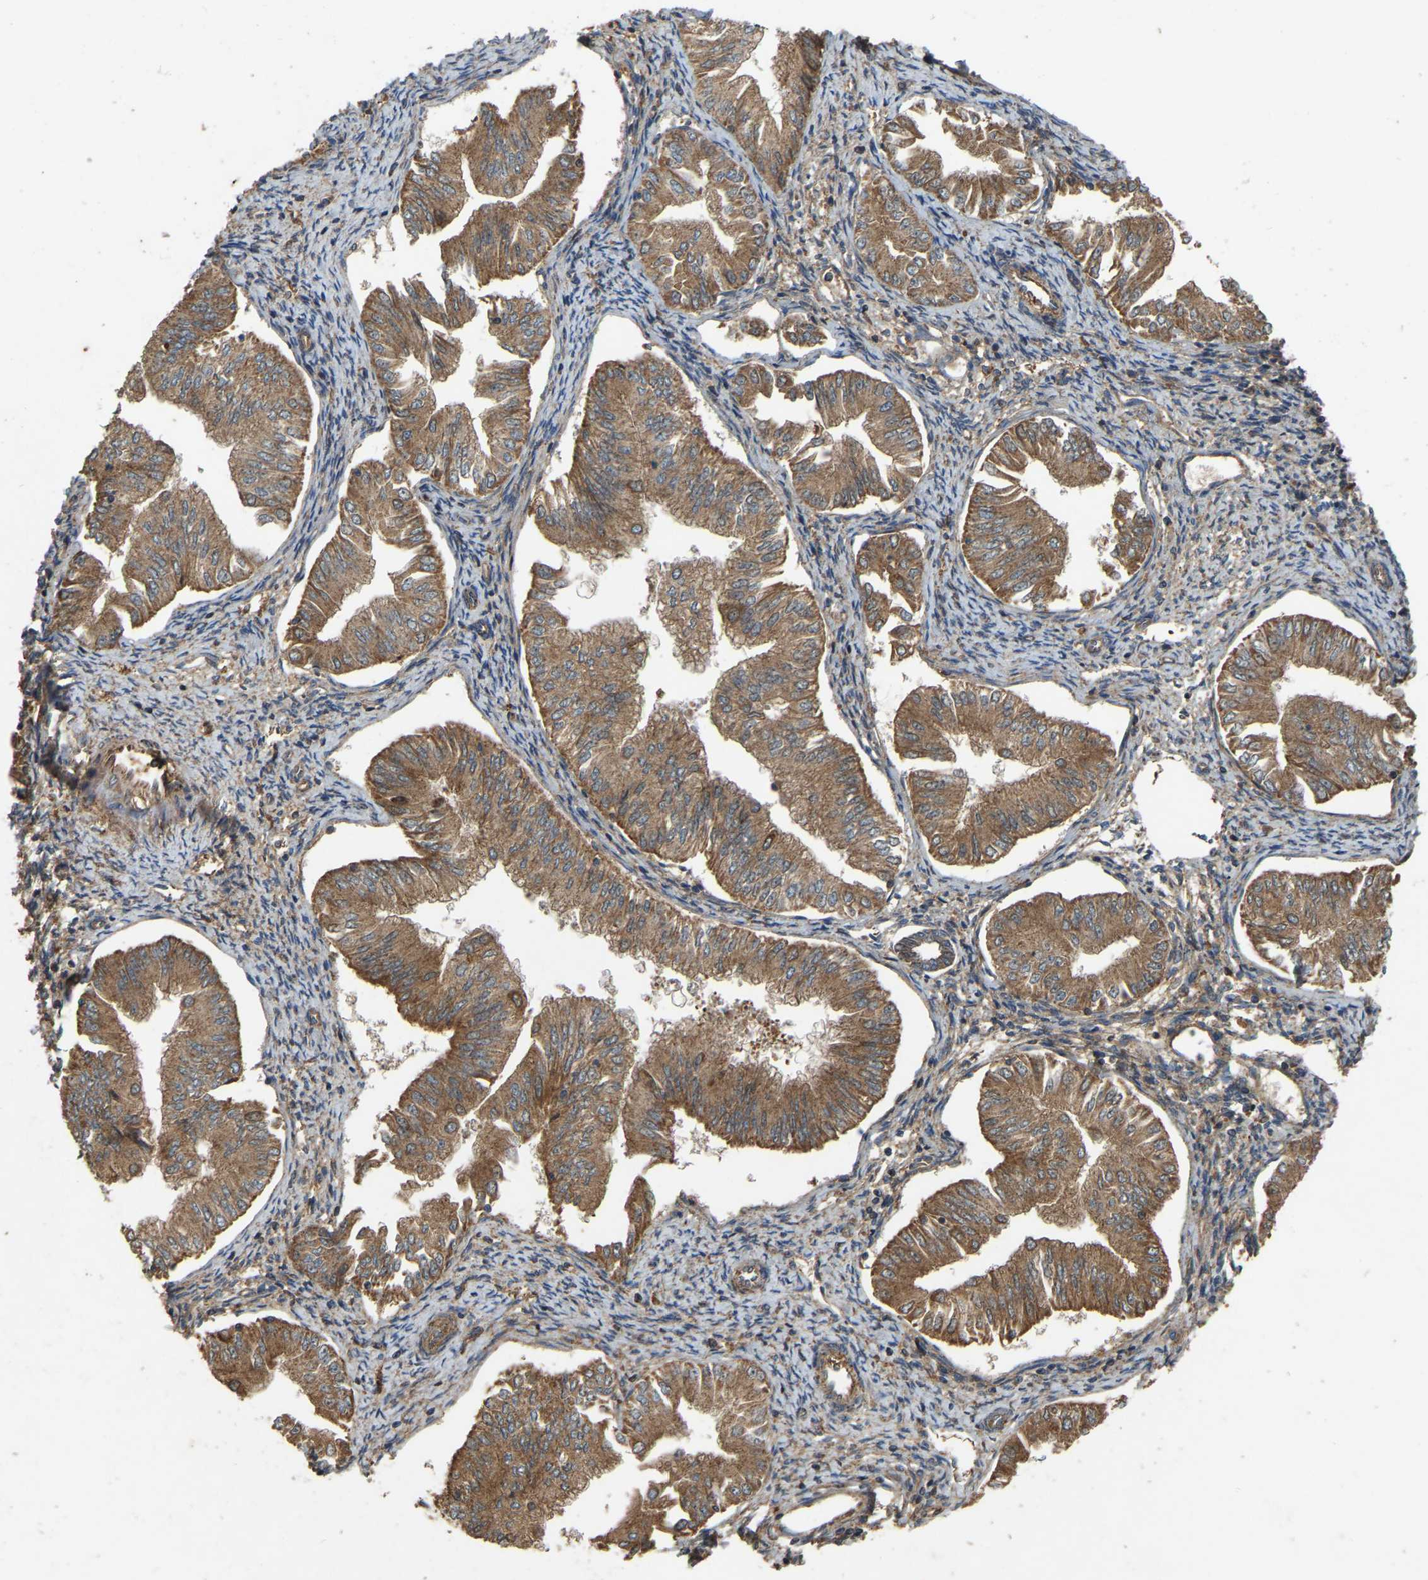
{"staining": {"intensity": "moderate", "quantity": ">75%", "location": "cytoplasmic/membranous"}, "tissue": "endometrial cancer", "cell_type": "Tumor cells", "image_type": "cancer", "snomed": [{"axis": "morphology", "description": "Normal tissue, NOS"}, {"axis": "morphology", "description": "Adenocarcinoma, NOS"}, {"axis": "topography", "description": "Endometrium"}], "caption": "An IHC micrograph of neoplastic tissue is shown. Protein staining in brown labels moderate cytoplasmic/membranous positivity in adenocarcinoma (endometrial) within tumor cells. (brown staining indicates protein expression, while blue staining denotes nuclei).", "gene": "SAMD9L", "patient": {"sex": "female", "age": 53}}